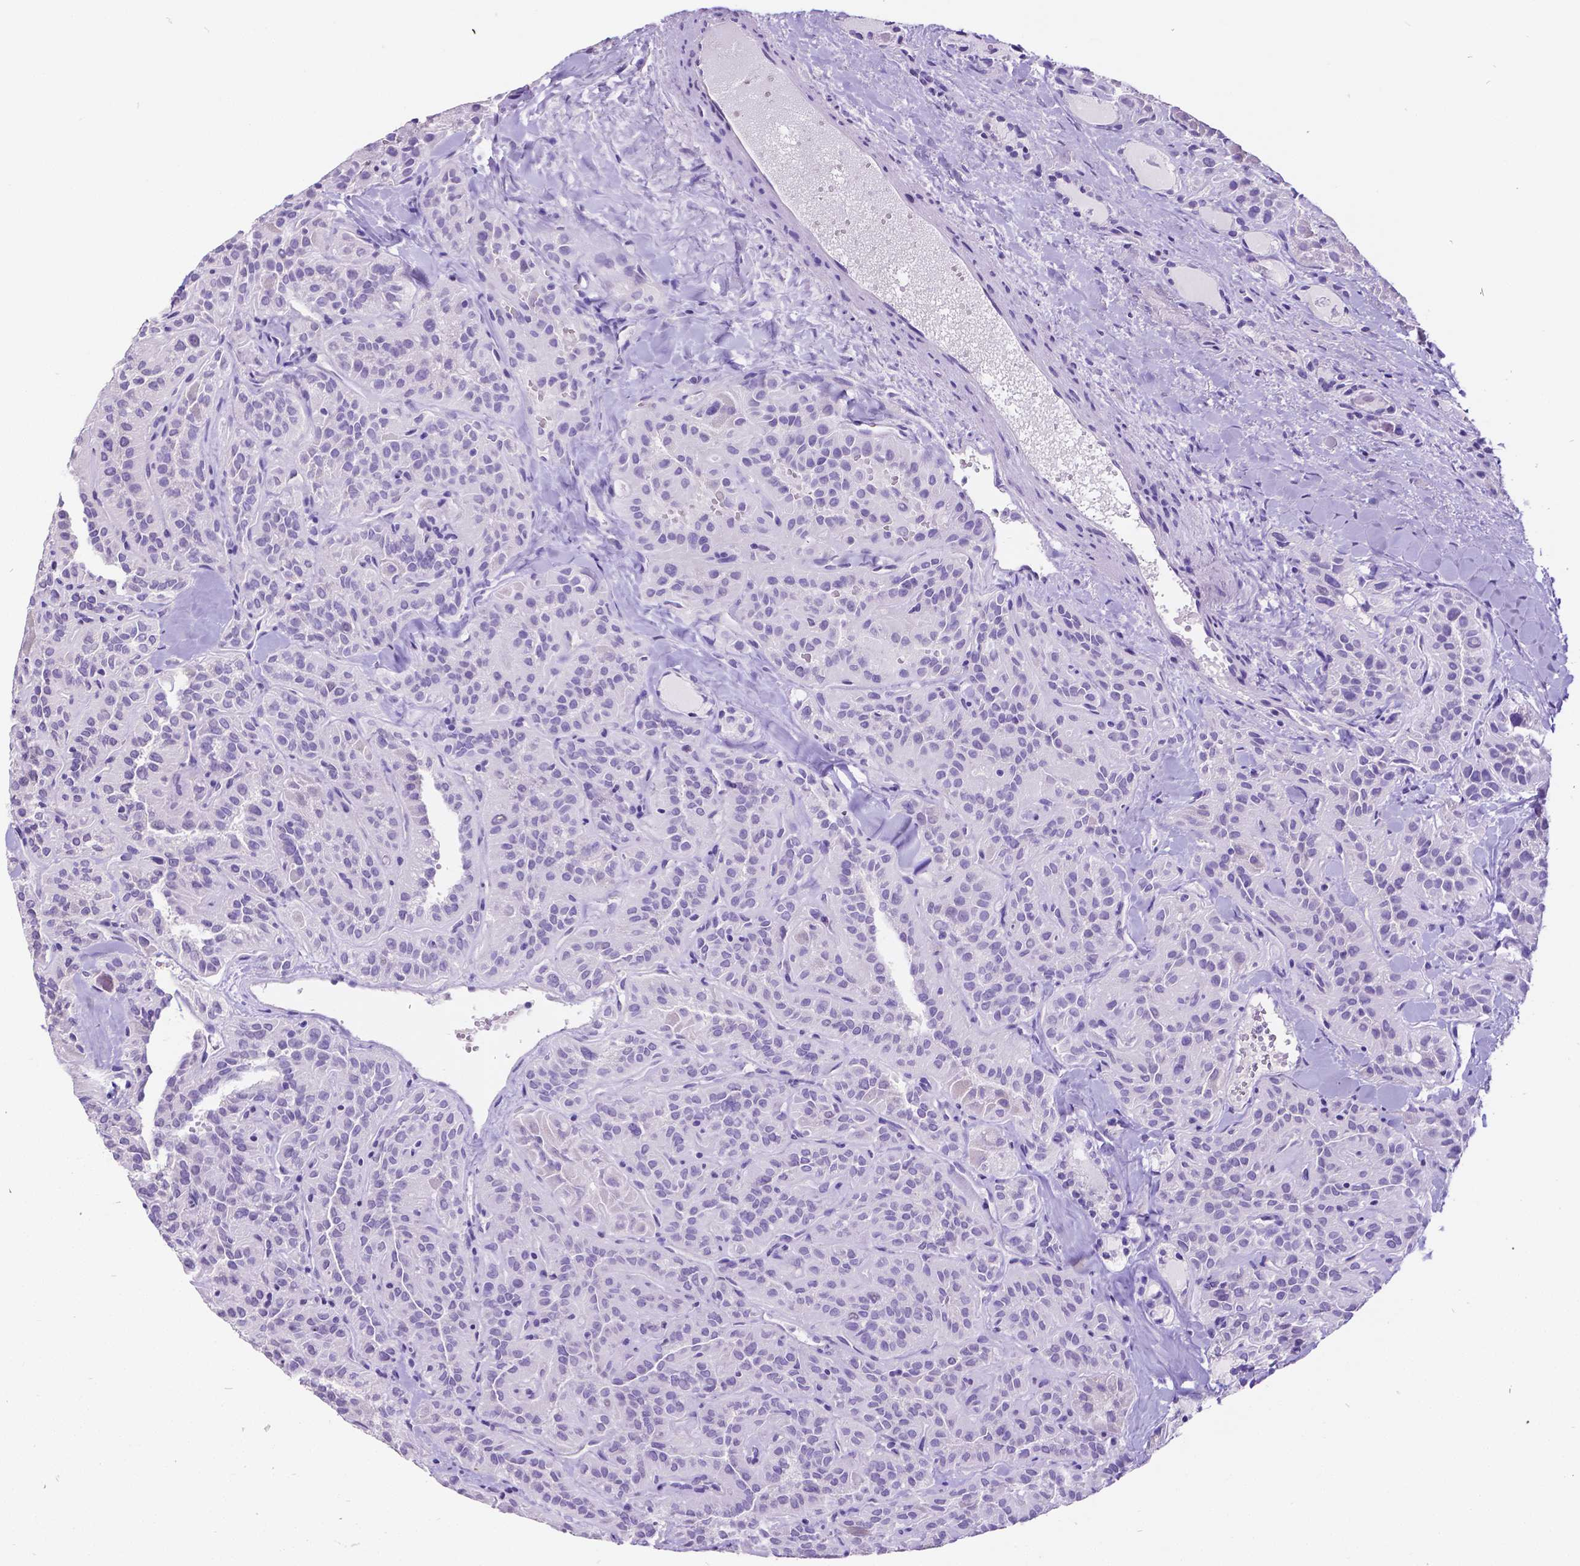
{"staining": {"intensity": "negative", "quantity": "none", "location": "none"}, "tissue": "thyroid cancer", "cell_type": "Tumor cells", "image_type": "cancer", "snomed": [{"axis": "morphology", "description": "Papillary adenocarcinoma, NOS"}, {"axis": "topography", "description": "Thyroid gland"}], "caption": "Thyroid cancer was stained to show a protein in brown. There is no significant expression in tumor cells.", "gene": "SATB2", "patient": {"sex": "female", "age": 45}}